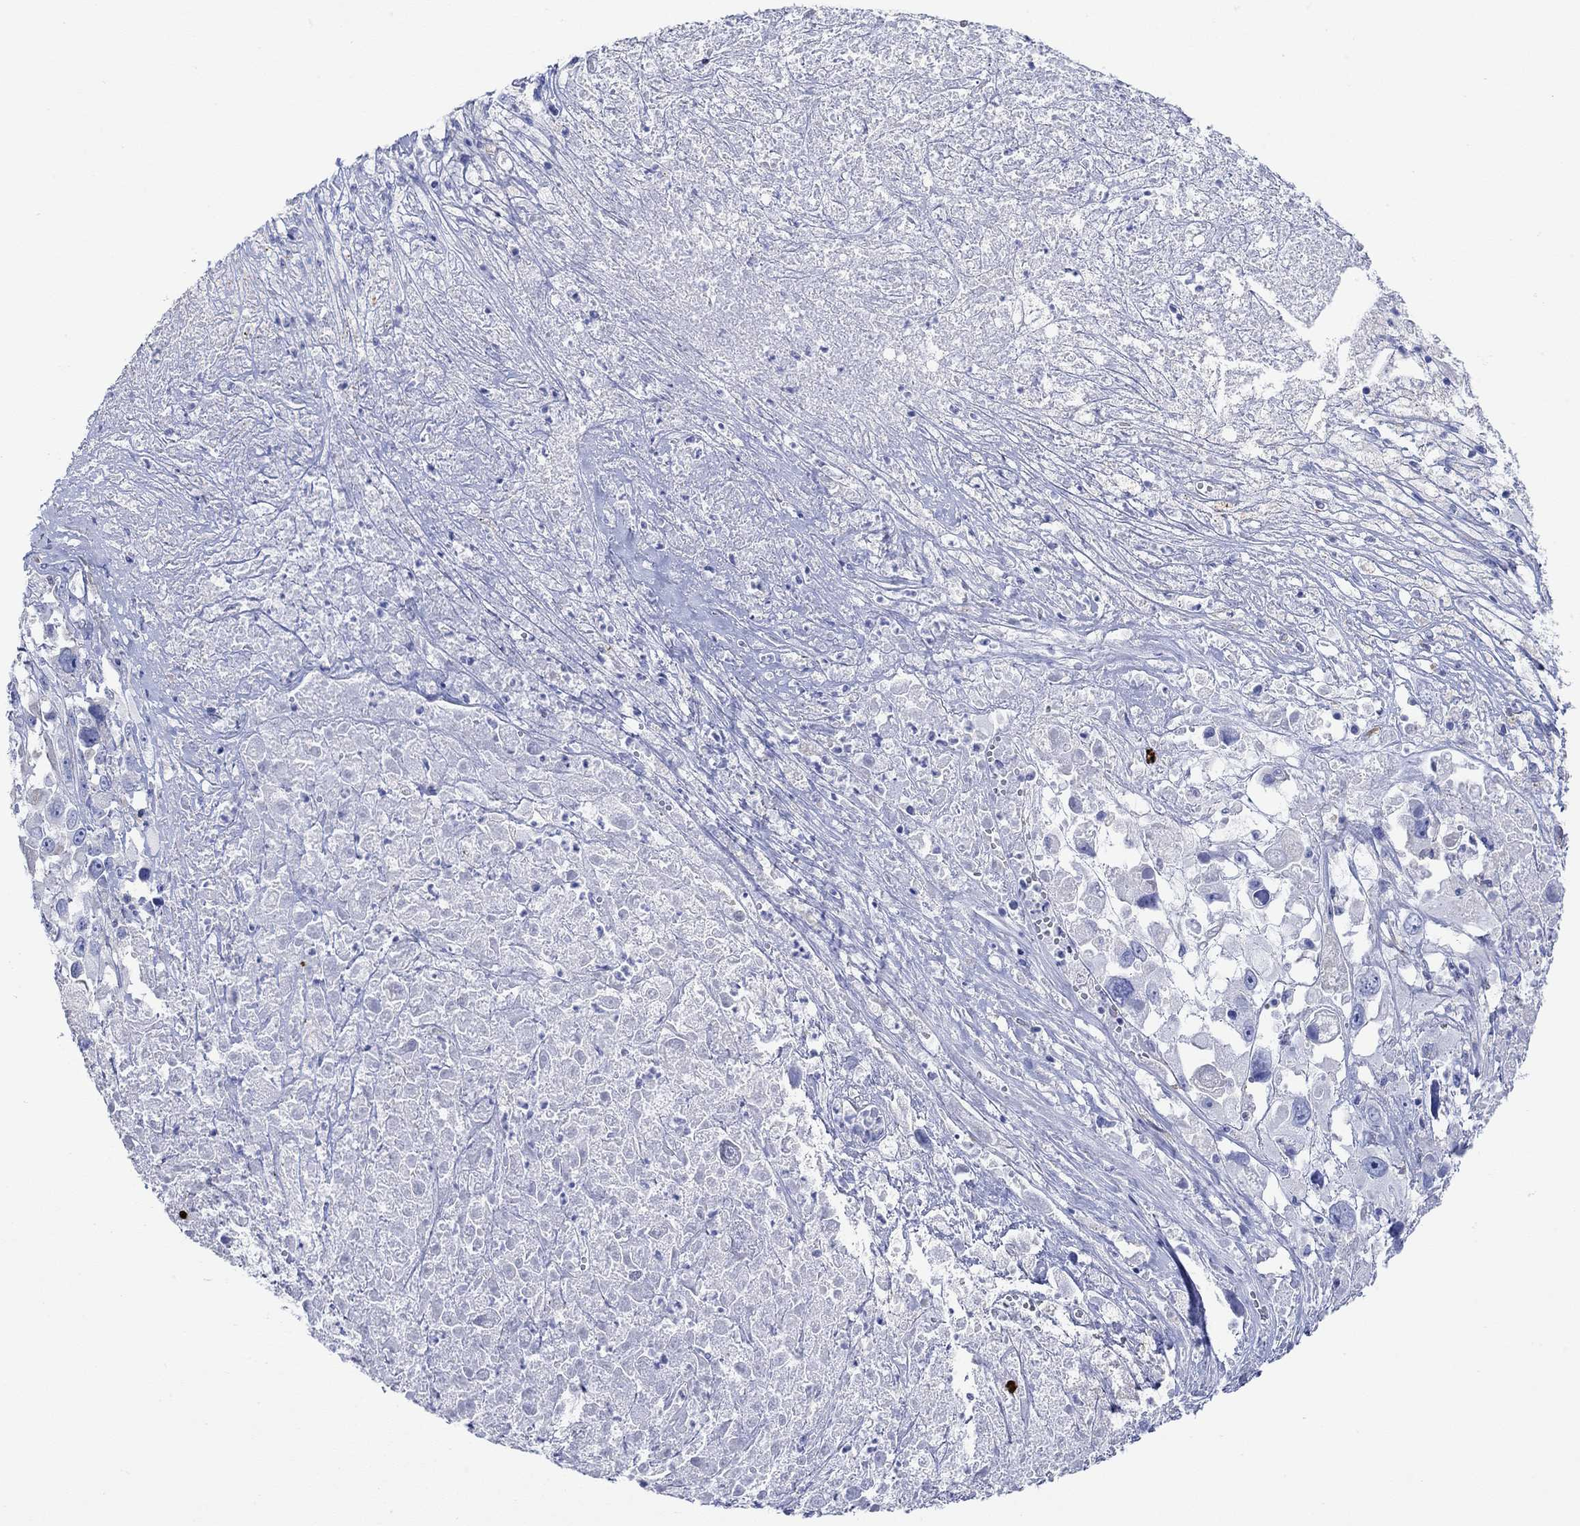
{"staining": {"intensity": "negative", "quantity": "none", "location": "none"}, "tissue": "melanoma", "cell_type": "Tumor cells", "image_type": "cancer", "snomed": [{"axis": "morphology", "description": "Malignant melanoma, Metastatic site"}, {"axis": "topography", "description": "Lymph node"}], "caption": "Tumor cells are negative for protein expression in human melanoma.", "gene": "P2RY6", "patient": {"sex": "male", "age": 50}}